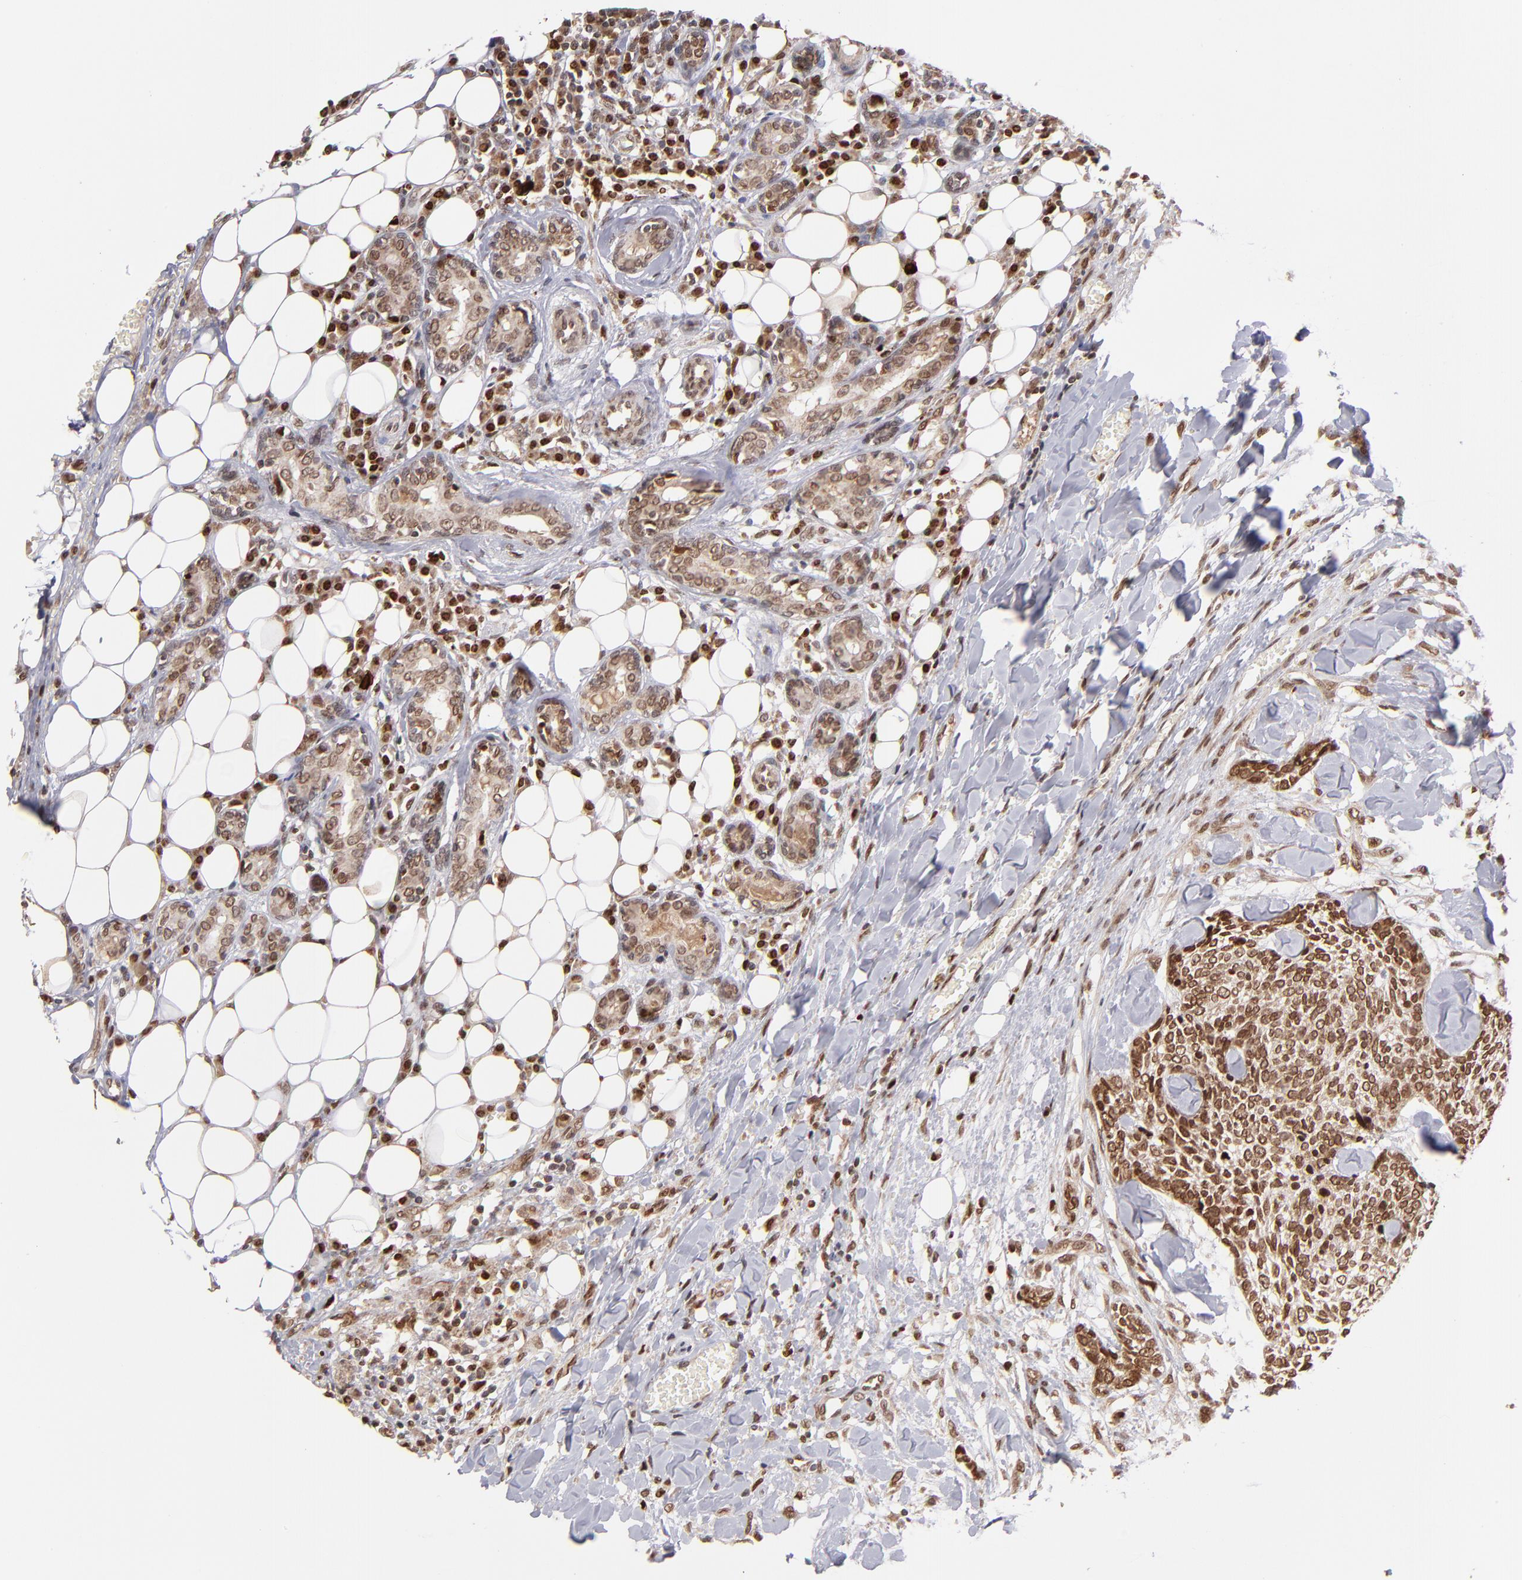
{"staining": {"intensity": "moderate", "quantity": ">75%", "location": "cytoplasmic/membranous,nuclear"}, "tissue": "head and neck cancer", "cell_type": "Tumor cells", "image_type": "cancer", "snomed": [{"axis": "morphology", "description": "Squamous cell carcinoma, NOS"}, {"axis": "topography", "description": "Salivary gland"}, {"axis": "topography", "description": "Head-Neck"}], "caption": "Immunohistochemical staining of head and neck squamous cell carcinoma demonstrates medium levels of moderate cytoplasmic/membranous and nuclear protein staining in approximately >75% of tumor cells.", "gene": "TOP1MT", "patient": {"sex": "male", "age": 70}}